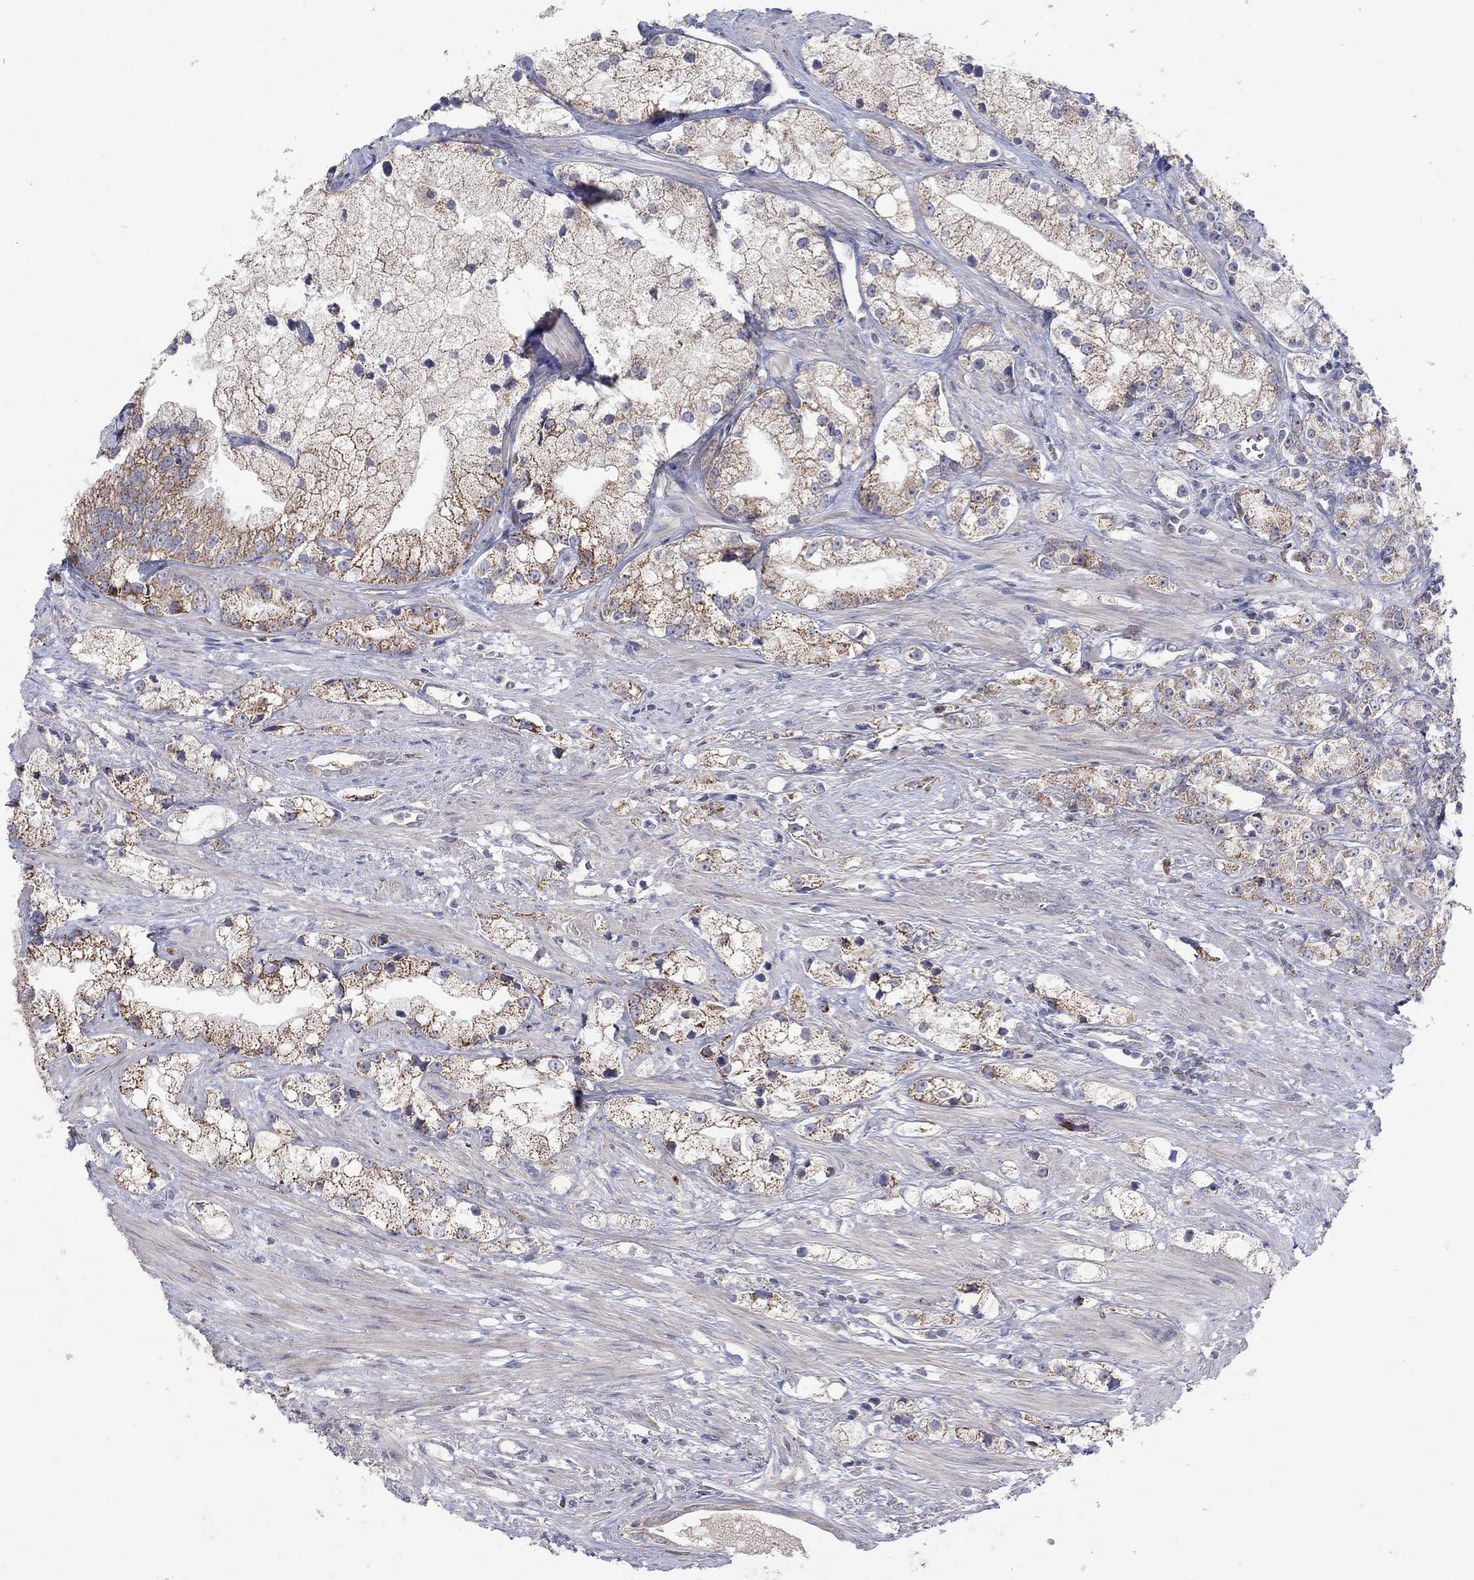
{"staining": {"intensity": "moderate", "quantity": "25%-75%", "location": "cytoplasmic/membranous"}, "tissue": "prostate cancer", "cell_type": "Tumor cells", "image_type": "cancer", "snomed": [{"axis": "morphology", "description": "Adenocarcinoma, NOS"}, {"axis": "topography", "description": "Prostate and seminal vesicle, NOS"}, {"axis": "topography", "description": "Prostate"}], "caption": "Human prostate adenocarcinoma stained with a protein marker exhibits moderate staining in tumor cells.", "gene": "HPS5", "patient": {"sex": "male", "age": 79}}